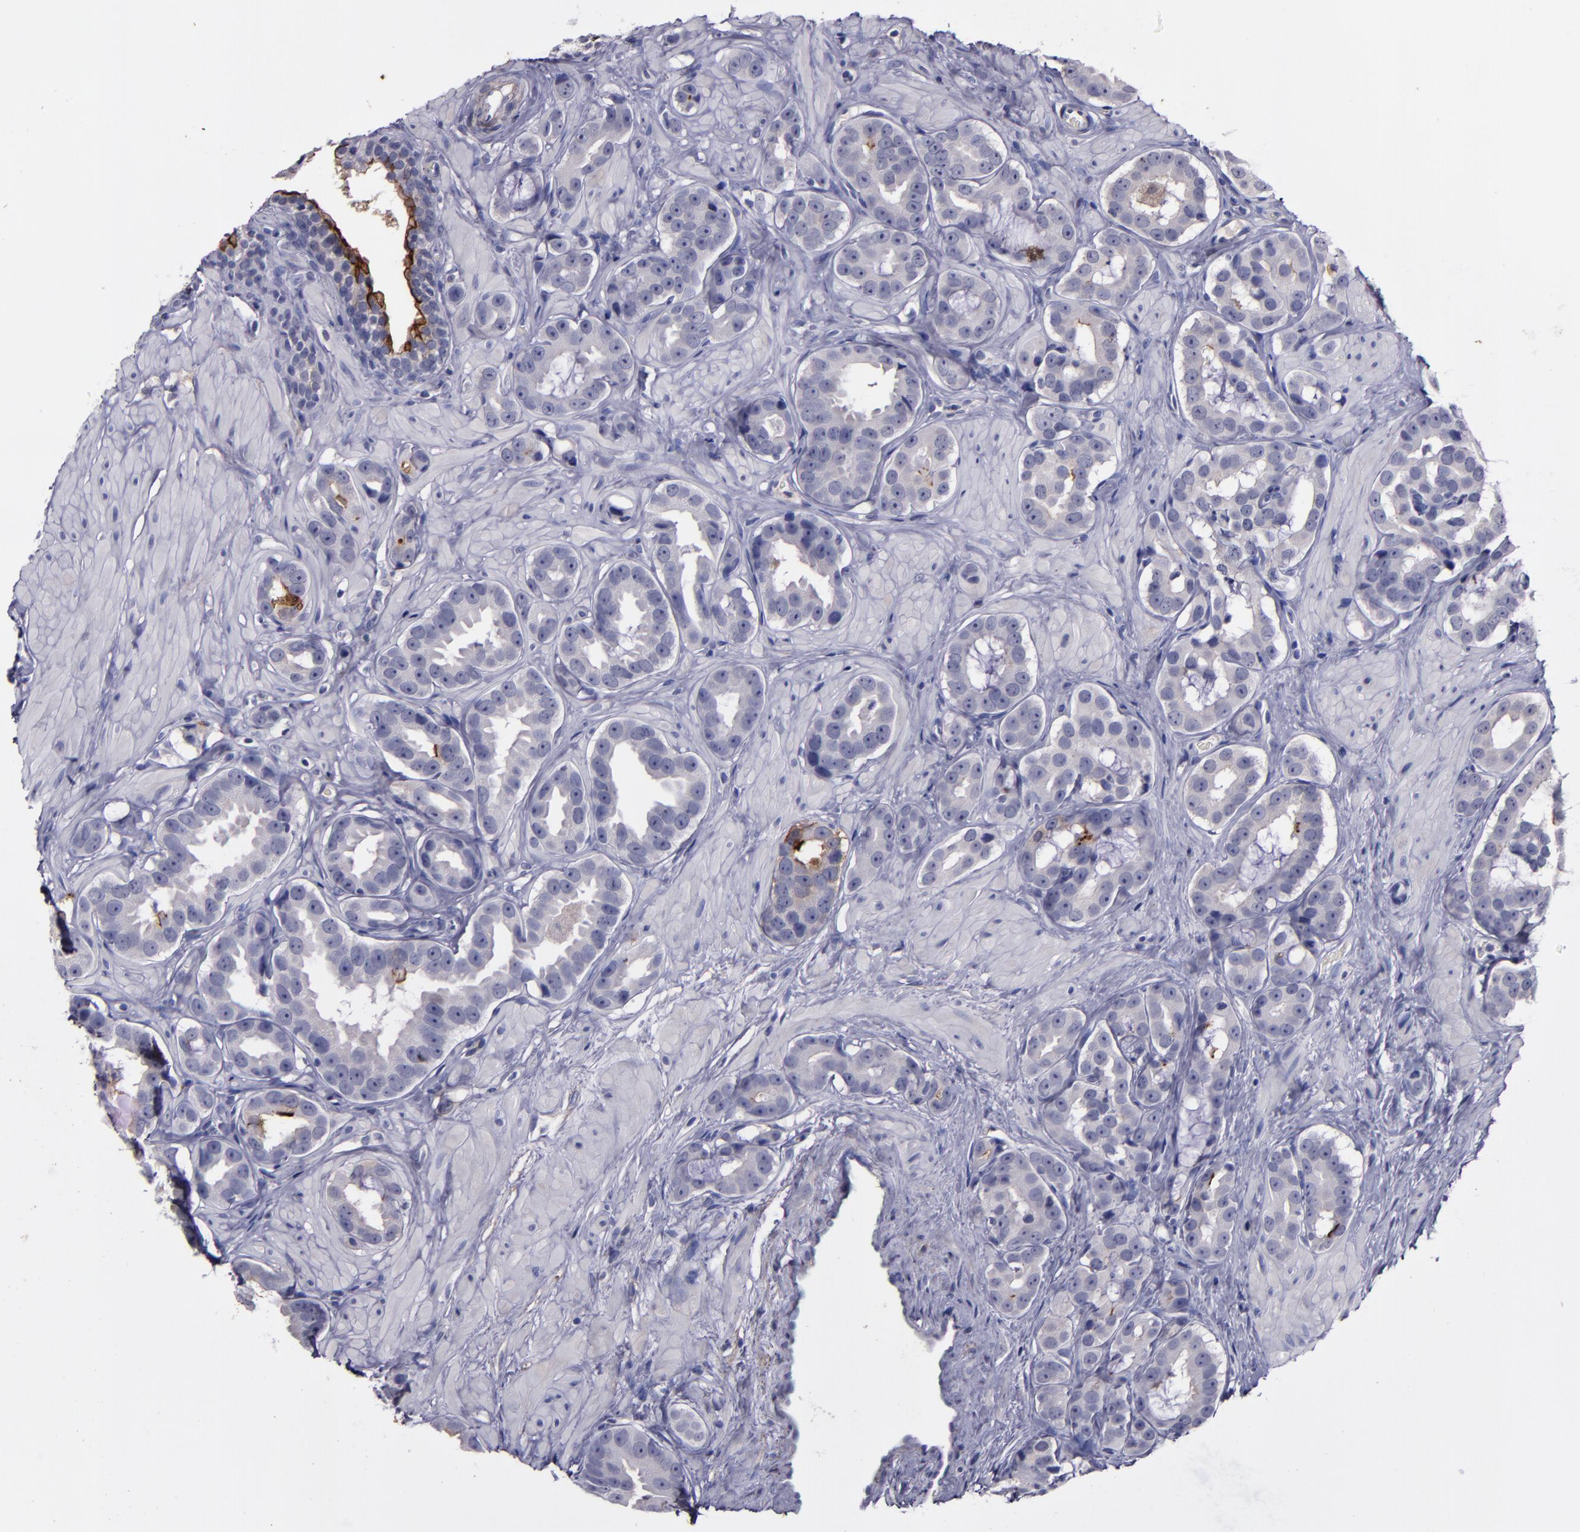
{"staining": {"intensity": "weak", "quantity": "<25%", "location": "cytoplasmic/membranous"}, "tissue": "prostate cancer", "cell_type": "Tumor cells", "image_type": "cancer", "snomed": [{"axis": "morphology", "description": "Adenocarcinoma, Low grade"}, {"axis": "topography", "description": "Prostate"}], "caption": "Prostate low-grade adenocarcinoma was stained to show a protein in brown. There is no significant positivity in tumor cells.", "gene": "MFGE8", "patient": {"sex": "male", "age": 59}}